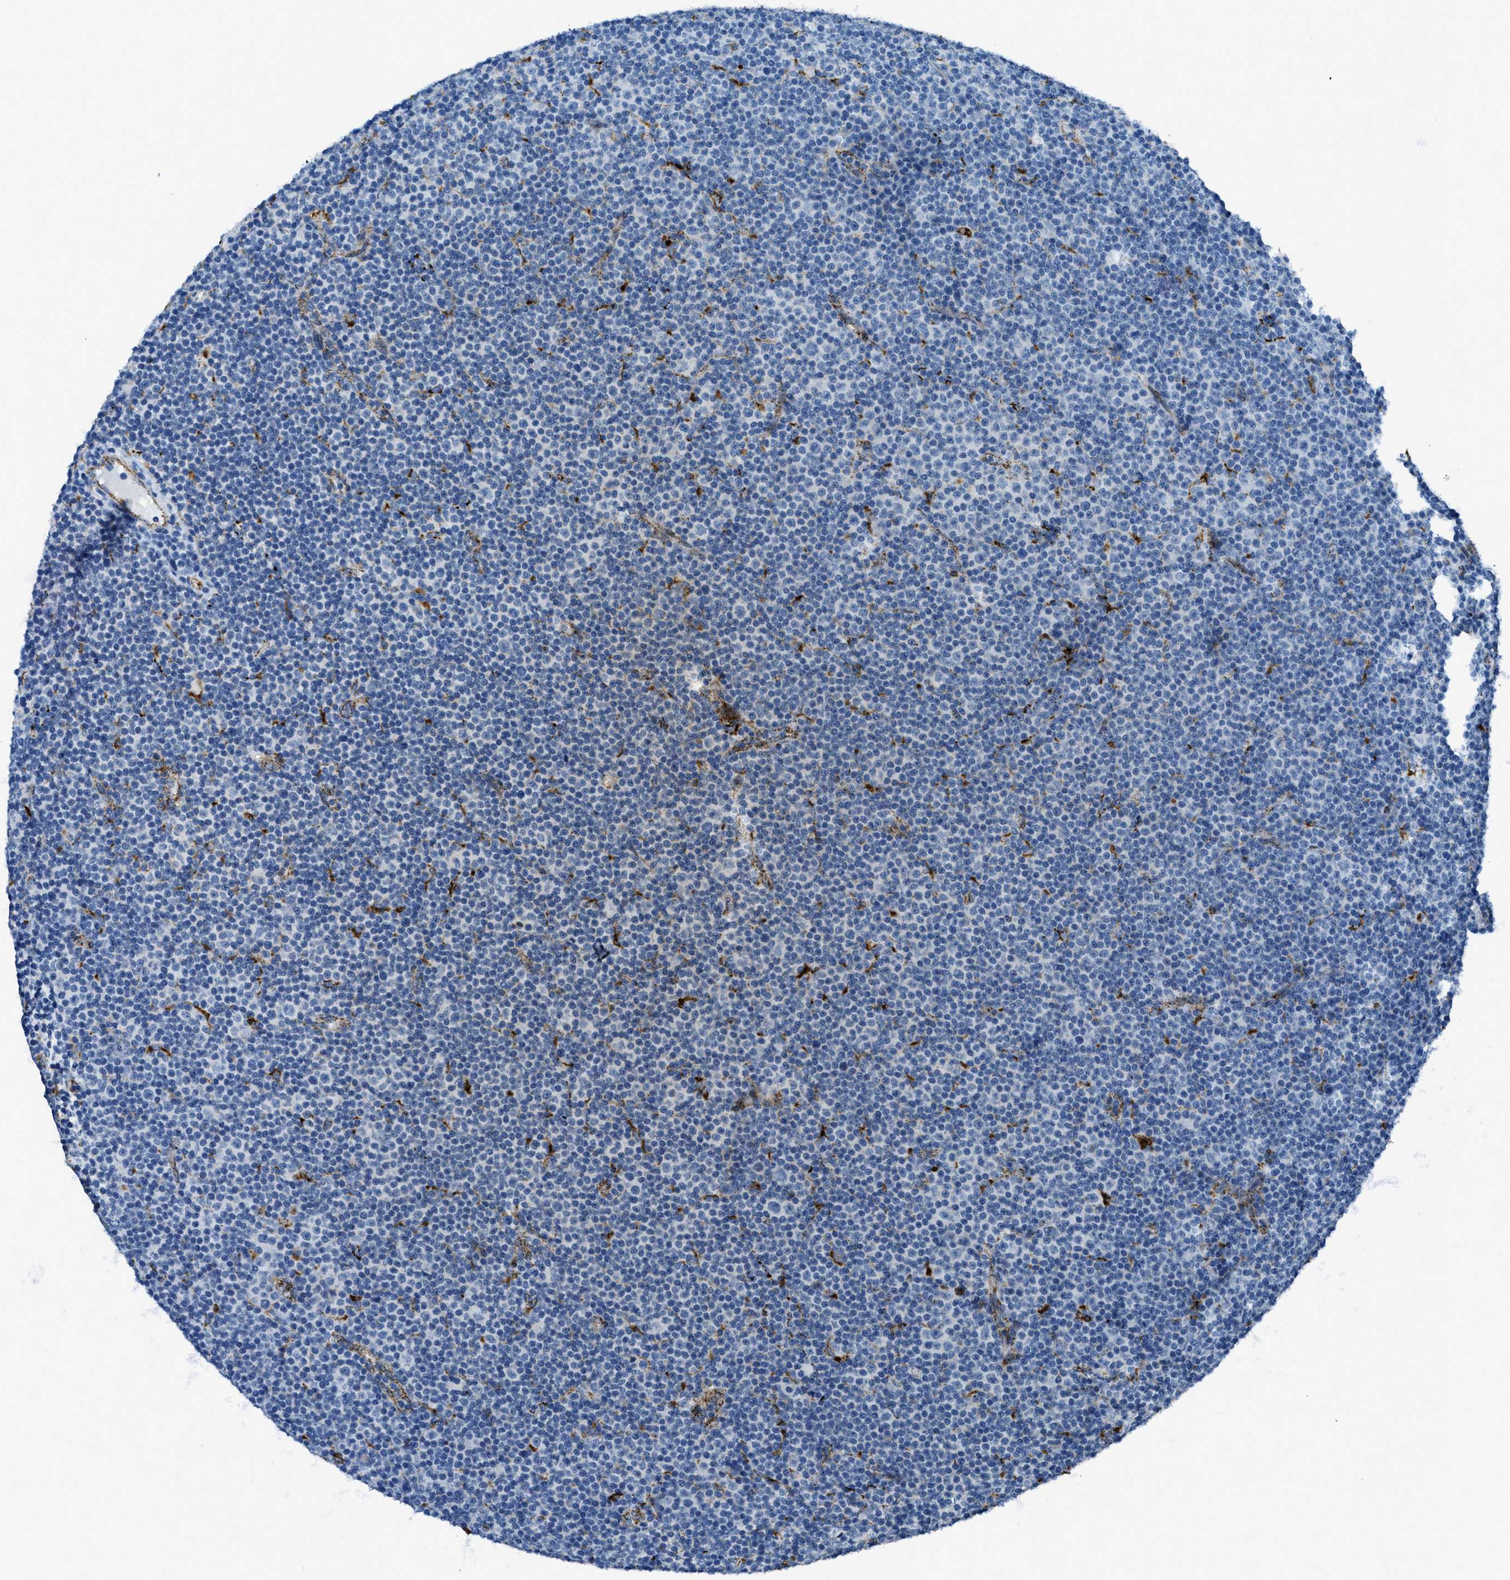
{"staining": {"intensity": "negative", "quantity": "none", "location": "none"}, "tissue": "lymphoma", "cell_type": "Tumor cells", "image_type": "cancer", "snomed": [{"axis": "morphology", "description": "Malignant lymphoma, non-Hodgkin's type, Low grade"}, {"axis": "topography", "description": "Lymph node"}], "caption": "High power microscopy micrograph of an immunohistochemistry (IHC) image of lymphoma, revealing no significant positivity in tumor cells.", "gene": "SCARB2", "patient": {"sex": "female", "age": 67}}